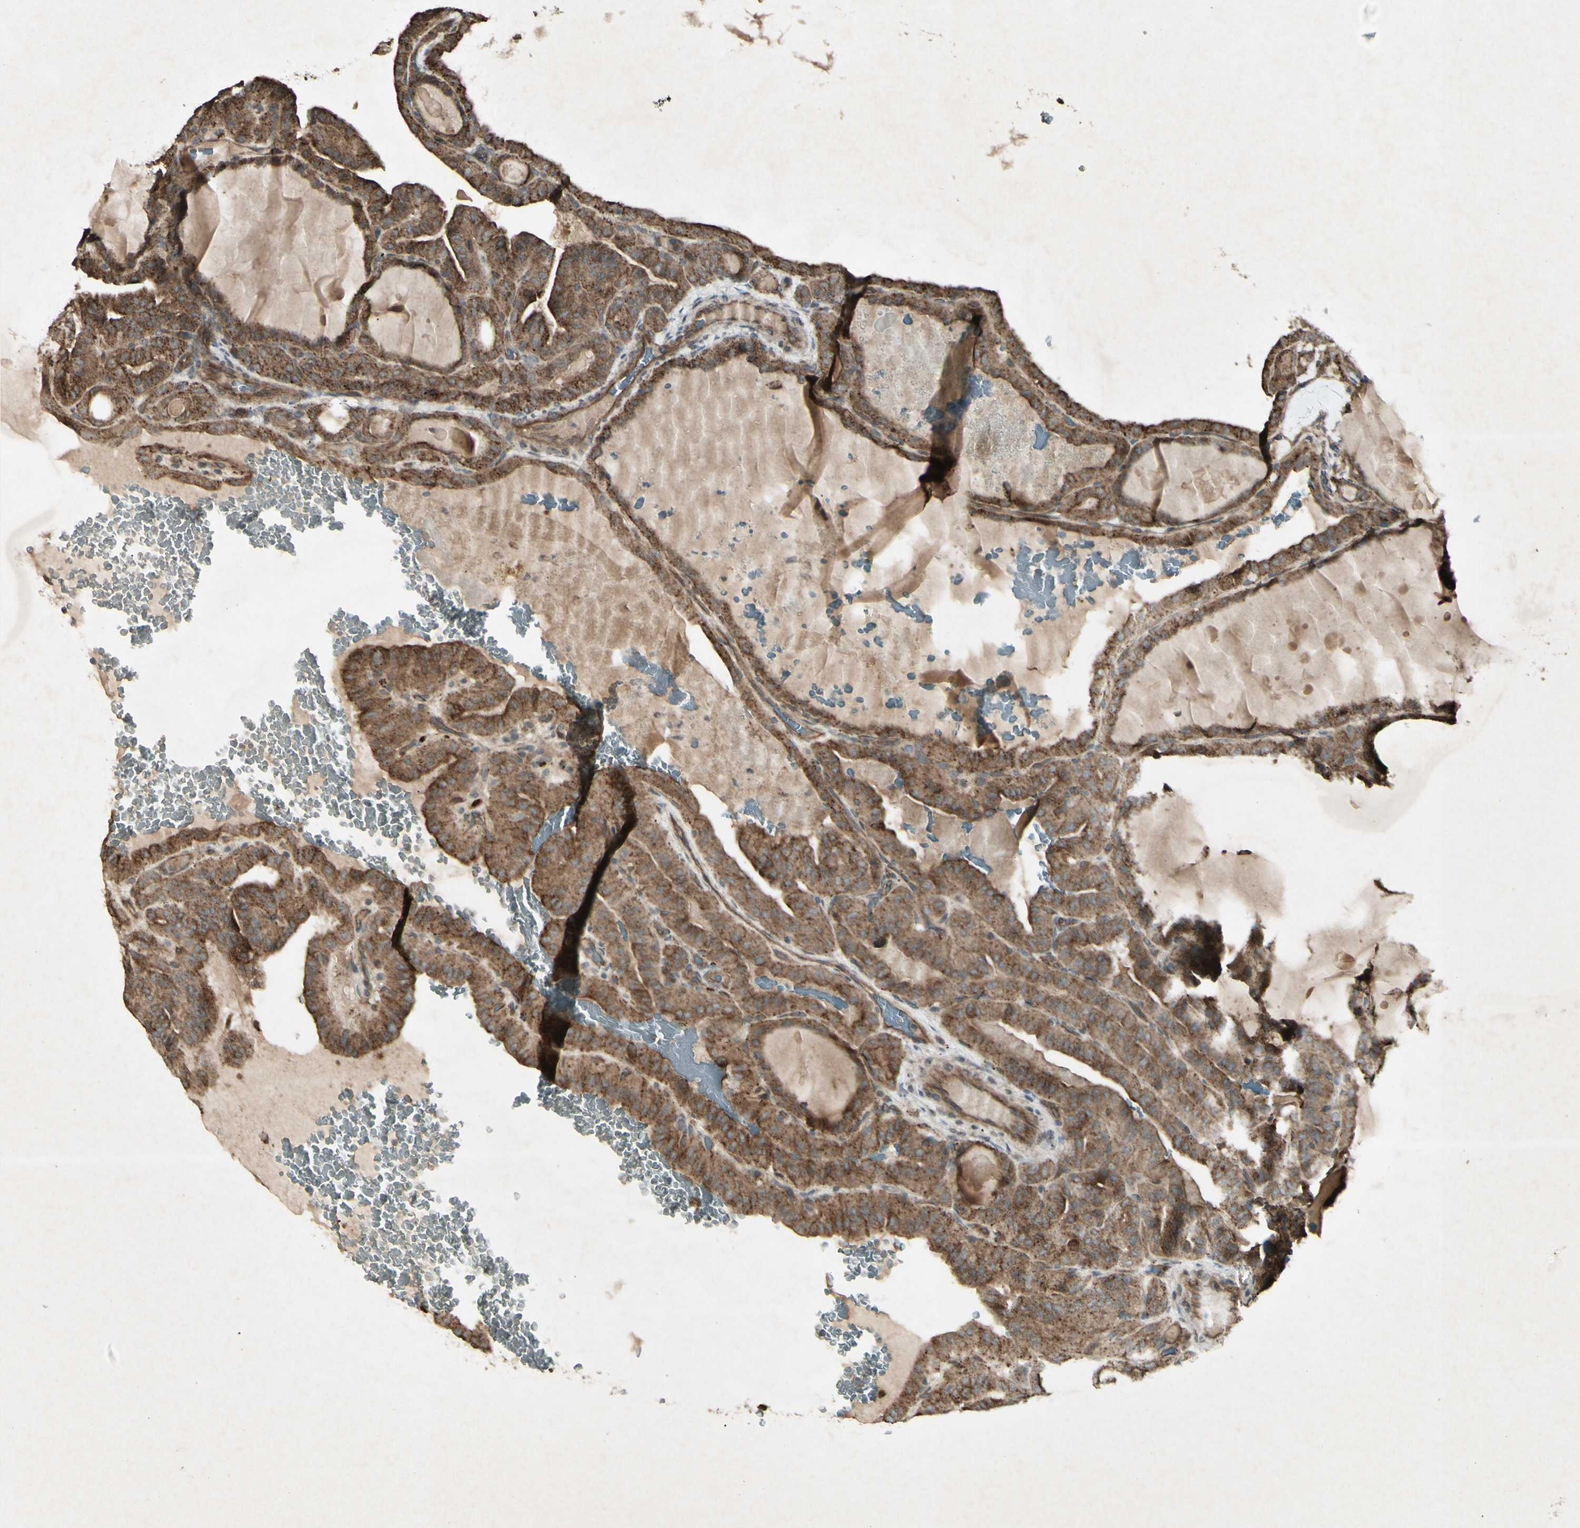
{"staining": {"intensity": "moderate", "quantity": ">75%", "location": "cytoplasmic/membranous"}, "tissue": "thyroid cancer", "cell_type": "Tumor cells", "image_type": "cancer", "snomed": [{"axis": "morphology", "description": "Papillary adenocarcinoma, NOS"}, {"axis": "topography", "description": "Thyroid gland"}], "caption": "Protein analysis of thyroid cancer tissue demonstrates moderate cytoplasmic/membranous positivity in about >75% of tumor cells. Nuclei are stained in blue.", "gene": "JAG1", "patient": {"sex": "male", "age": 77}}